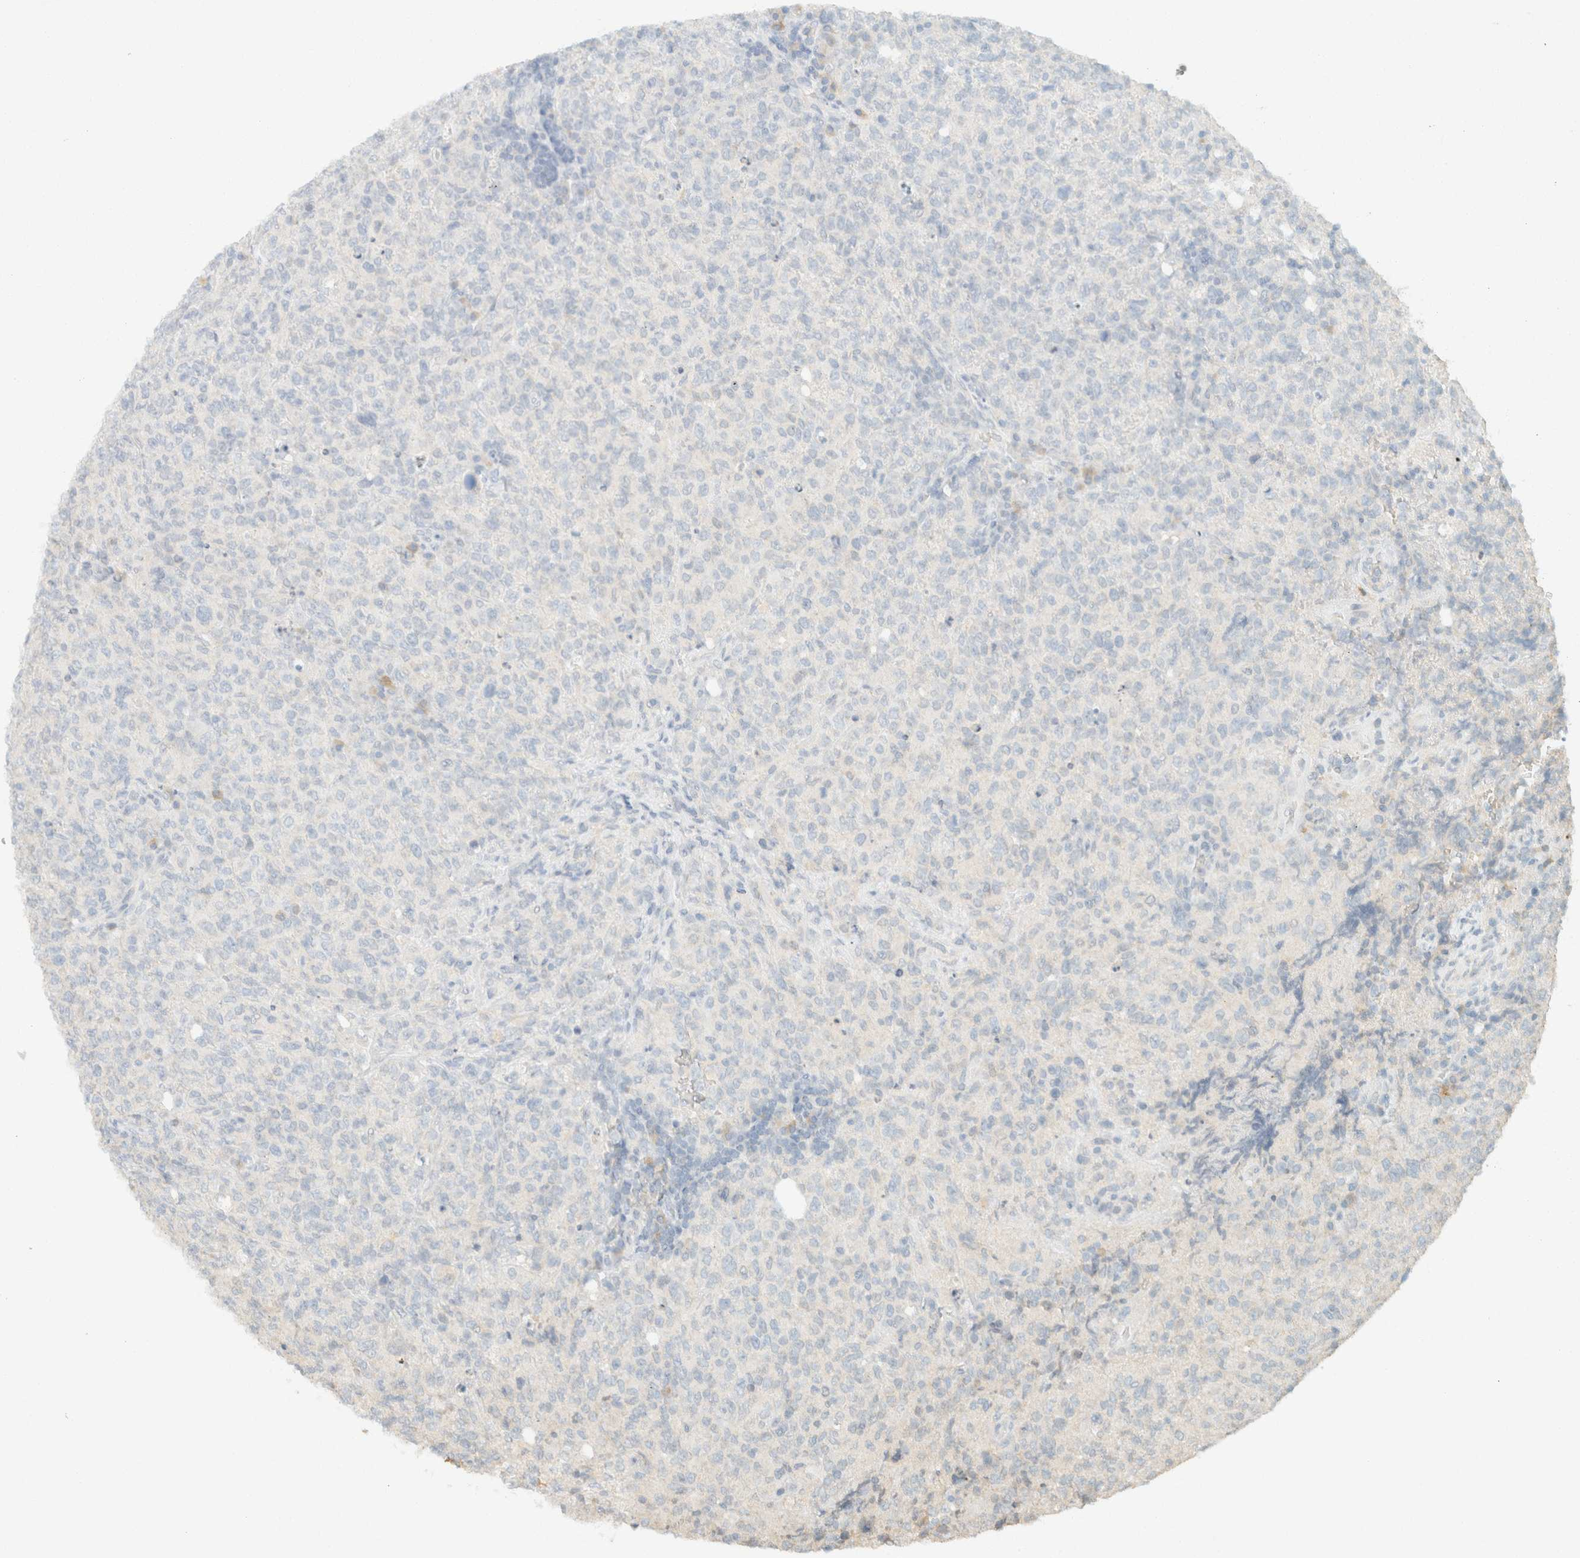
{"staining": {"intensity": "negative", "quantity": "none", "location": "none"}, "tissue": "lymphoma", "cell_type": "Tumor cells", "image_type": "cancer", "snomed": [{"axis": "morphology", "description": "Malignant lymphoma, non-Hodgkin's type, High grade"}, {"axis": "topography", "description": "Tonsil"}], "caption": "Lymphoma was stained to show a protein in brown. There is no significant expression in tumor cells.", "gene": "GPA33", "patient": {"sex": "female", "age": 36}}